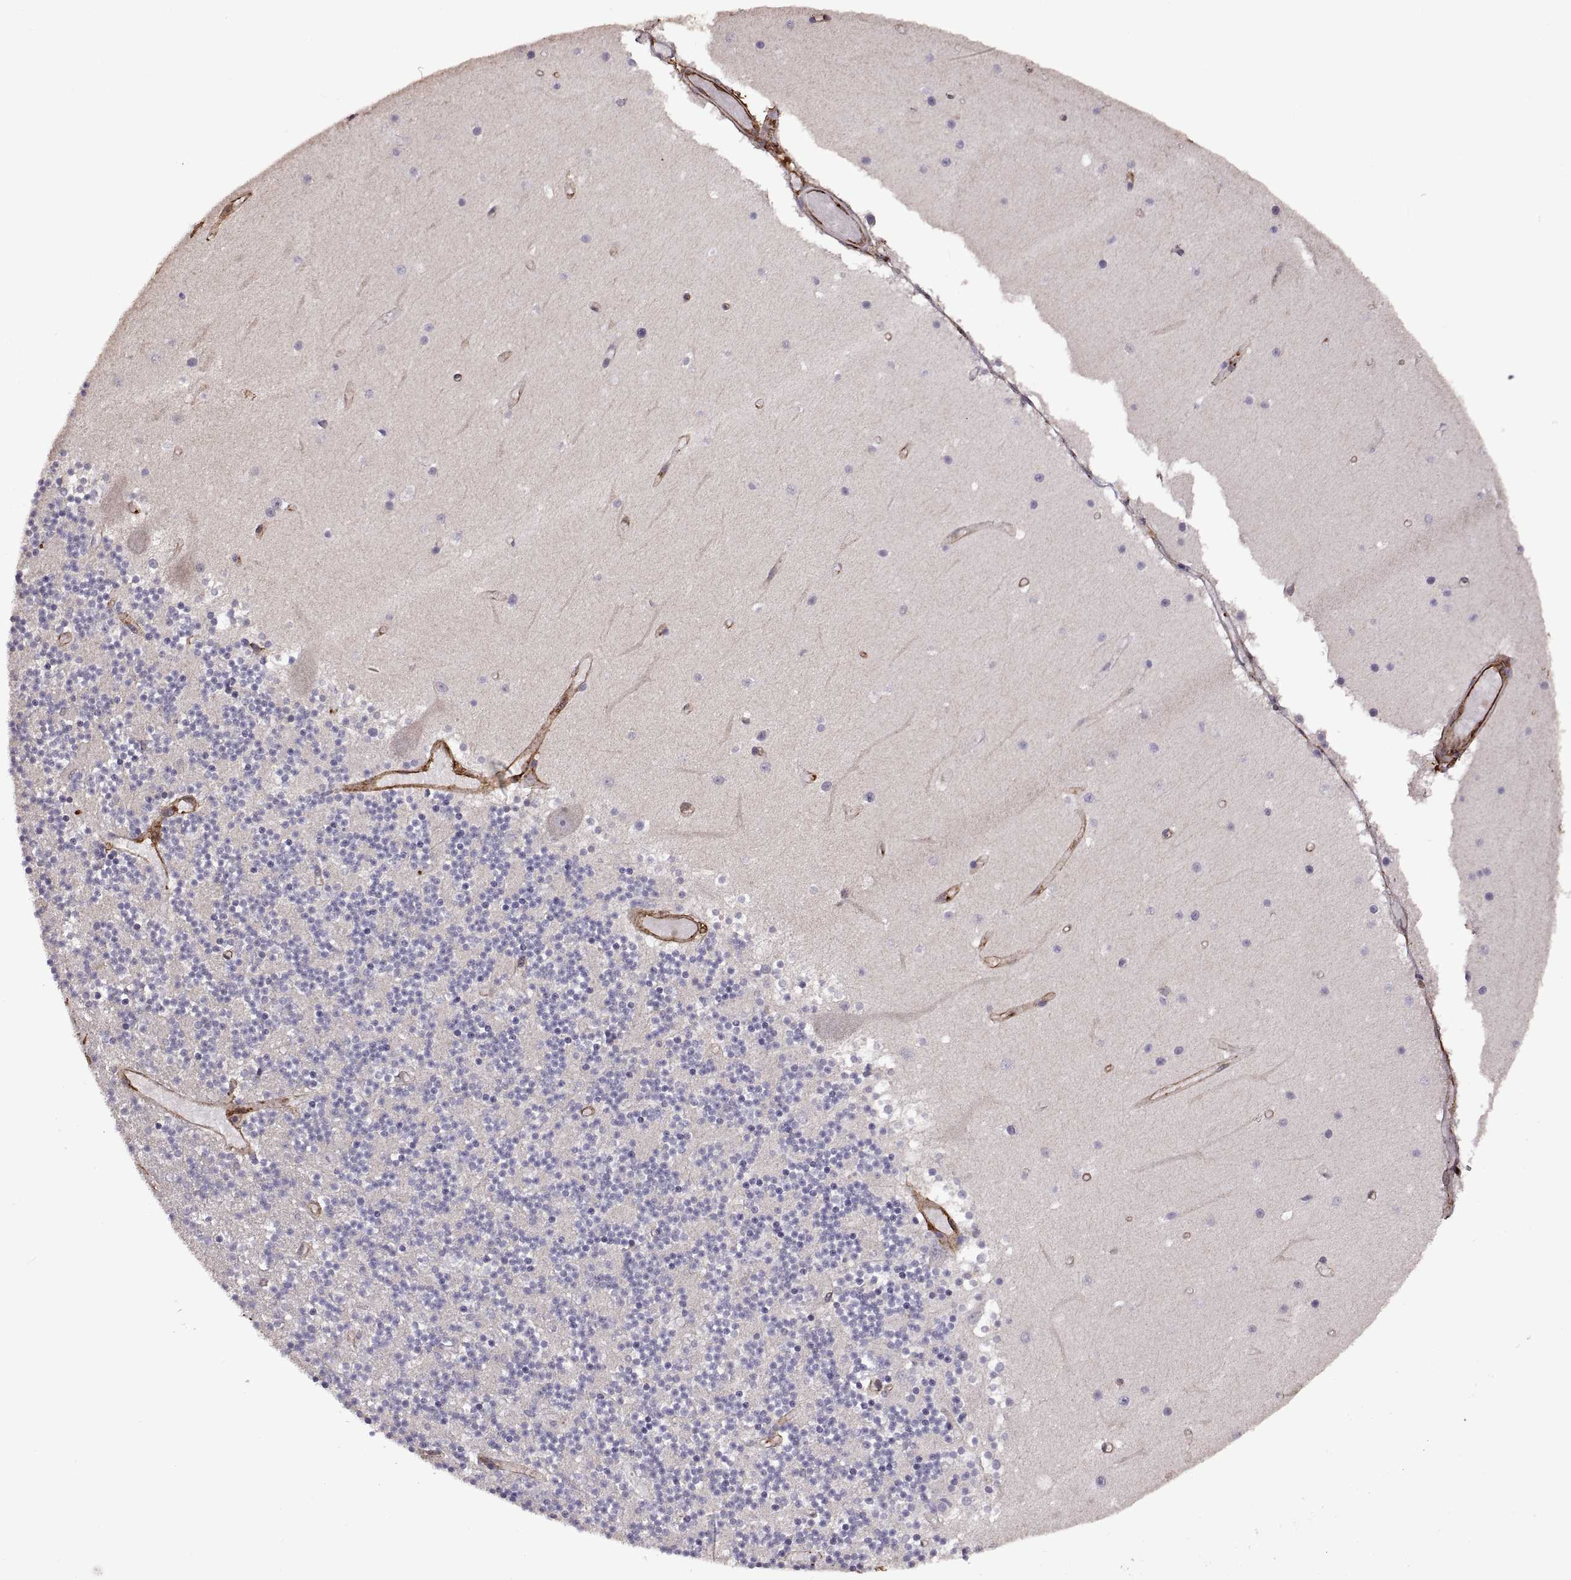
{"staining": {"intensity": "negative", "quantity": "none", "location": "none"}, "tissue": "cerebellum", "cell_type": "Cells in granular layer", "image_type": "normal", "snomed": [{"axis": "morphology", "description": "Normal tissue, NOS"}, {"axis": "topography", "description": "Cerebellum"}], "caption": "This is an IHC photomicrograph of normal cerebellum. There is no expression in cells in granular layer.", "gene": "S100A10", "patient": {"sex": "female", "age": 28}}